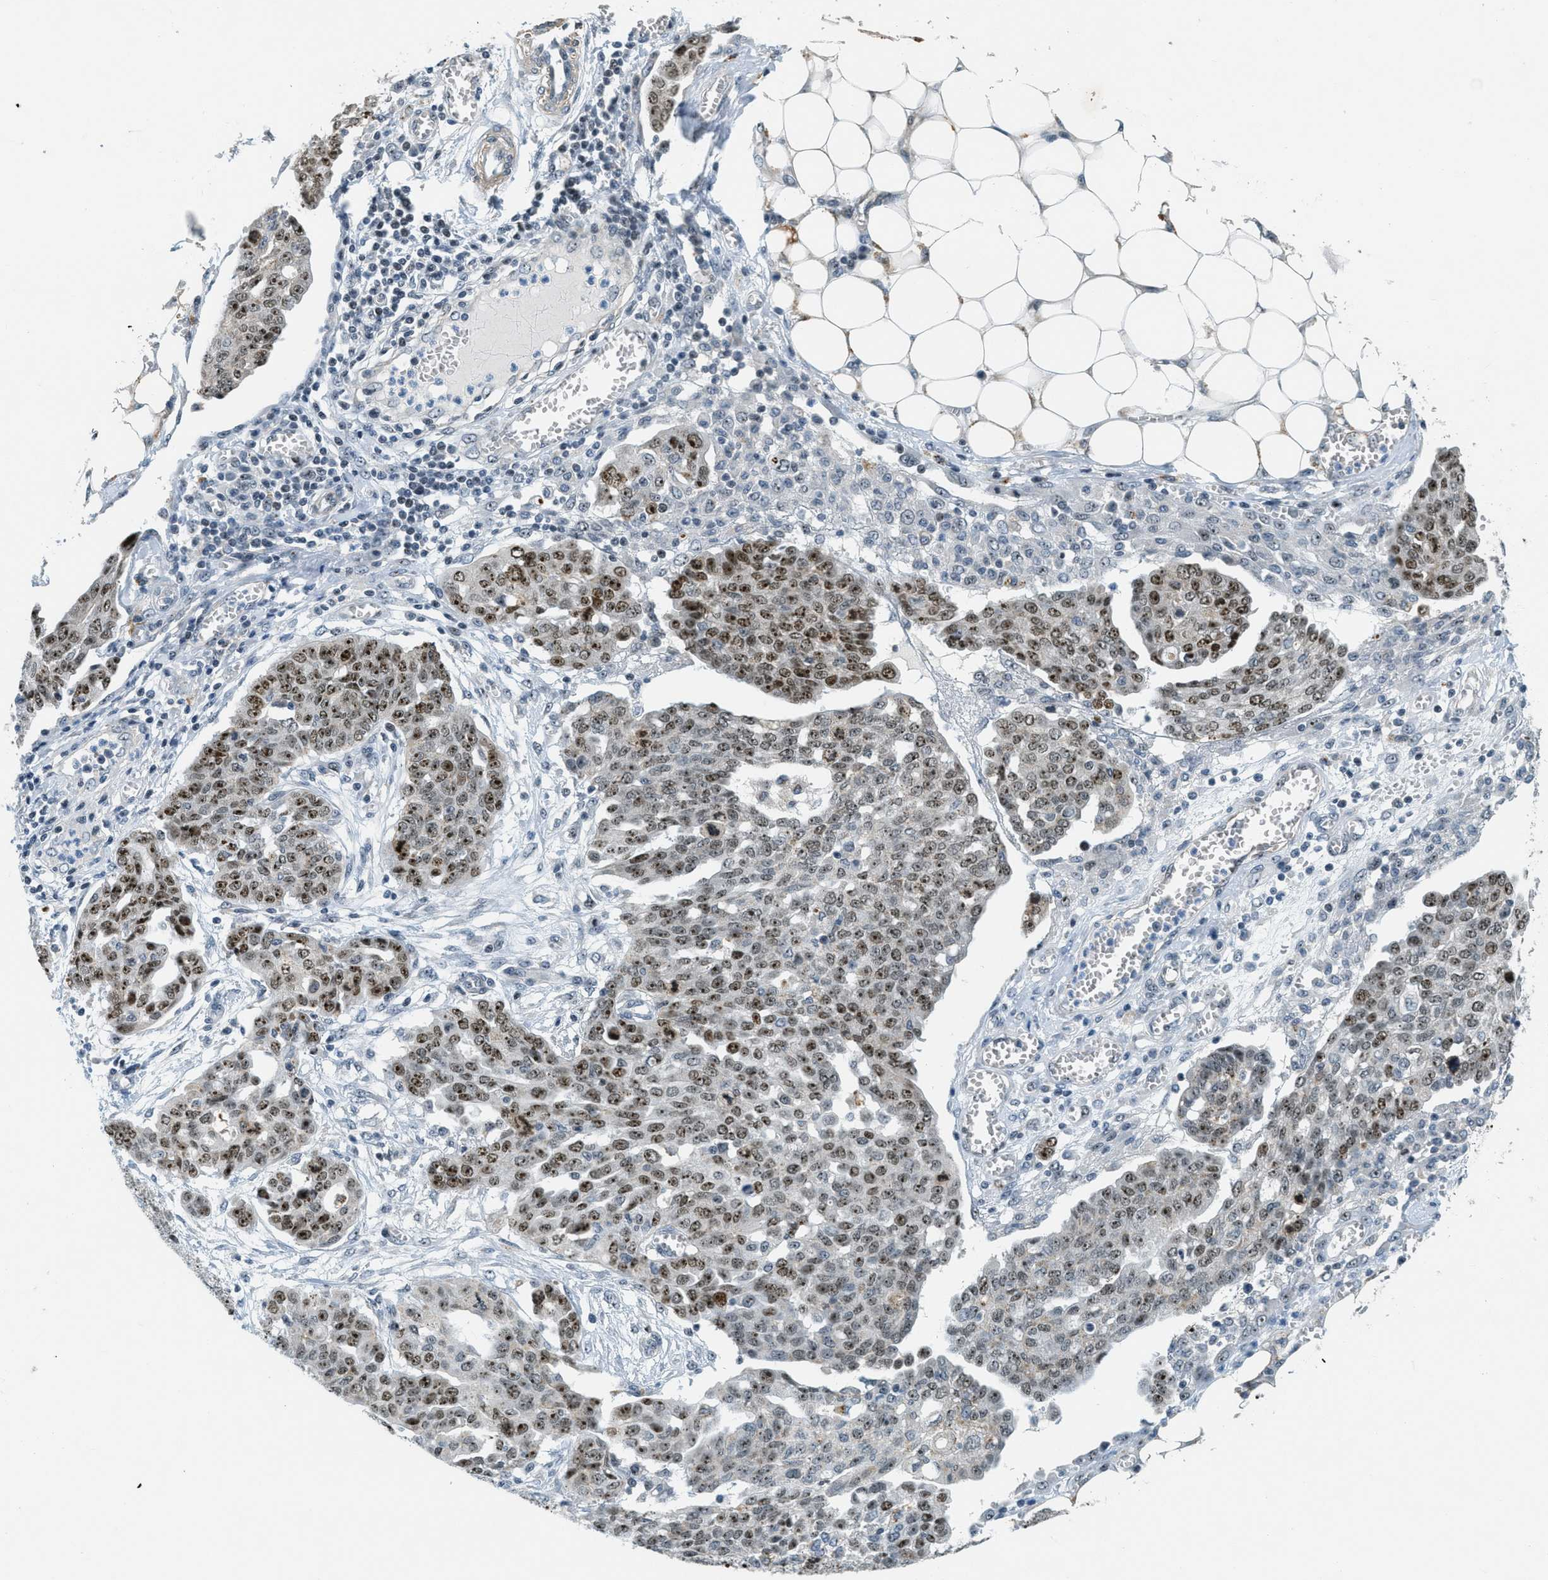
{"staining": {"intensity": "moderate", "quantity": ">75%", "location": "nuclear"}, "tissue": "ovarian cancer", "cell_type": "Tumor cells", "image_type": "cancer", "snomed": [{"axis": "morphology", "description": "Cystadenocarcinoma, serous, NOS"}, {"axis": "topography", "description": "Soft tissue"}, {"axis": "topography", "description": "Ovary"}], "caption": "A high-resolution micrograph shows IHC staining of serous cystadenocarcinoma (ovarian), which displays moderate nuclear staining in approximately >75% of tumor cells.", "gene": "DDX47", "patient": {"sex": "female", "age": 57}}